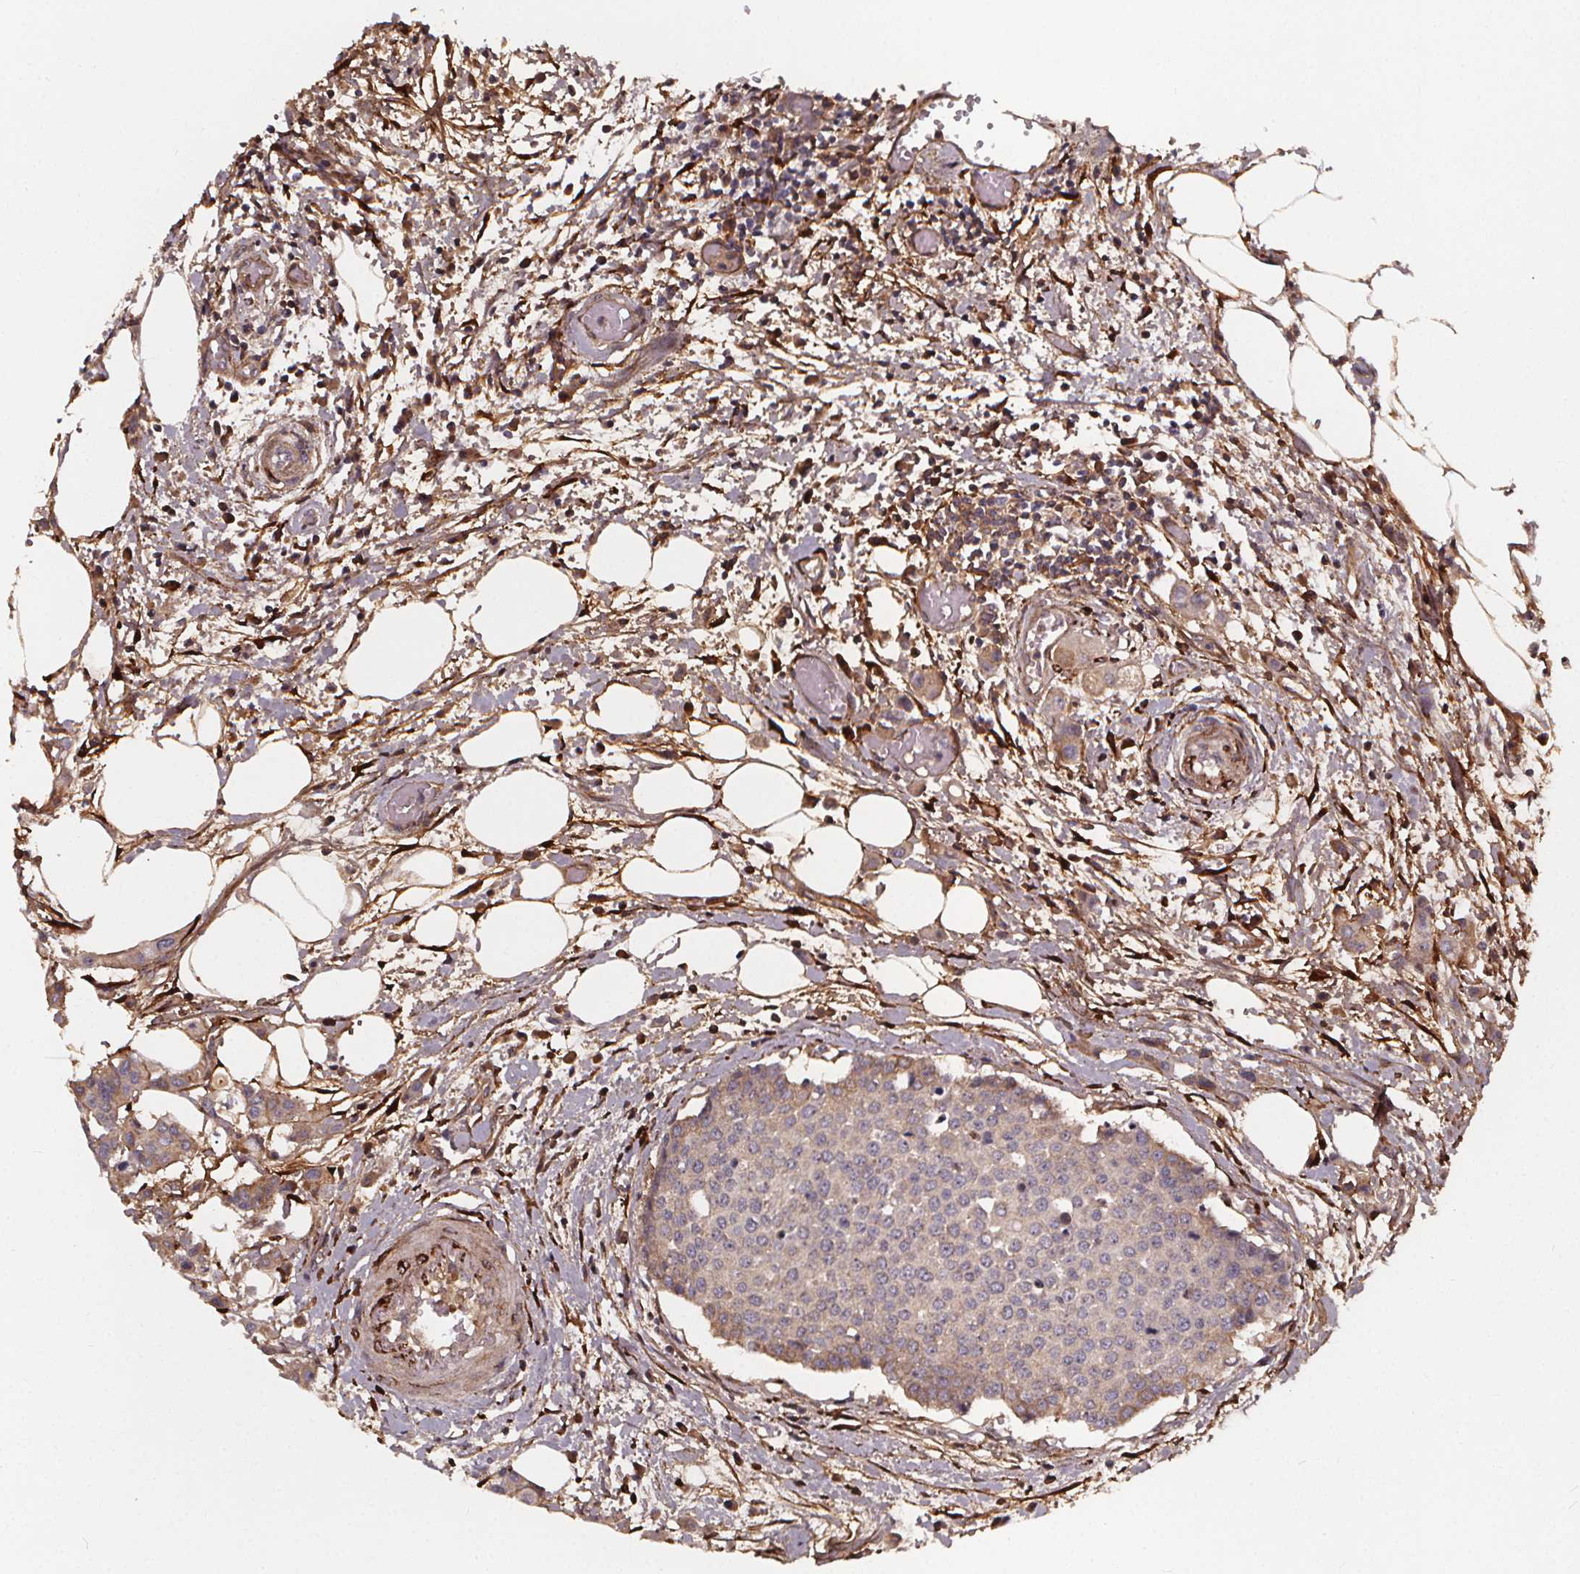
{"staining": {"intensity": "weak", "quantity": "<25%", "location": "cytoplasmic/membranous"}, "tissue": "carcinoid", "cell_type": "Tumor cells", "image_type": "cancer", "snomed": [{"axis": "morphology", "description": "Carcinoid, malignant, NOS"}, {"axis": "topography", "description": "Colon"}], "caption": "An immunohistochemistry (IHC) photomicrograph of malignant carcinoid is shown. There is no staining in tumor cells of malignant carcinoid.", "gene": "AEBP1", "patient": {"sex": "male", "age": 81}}